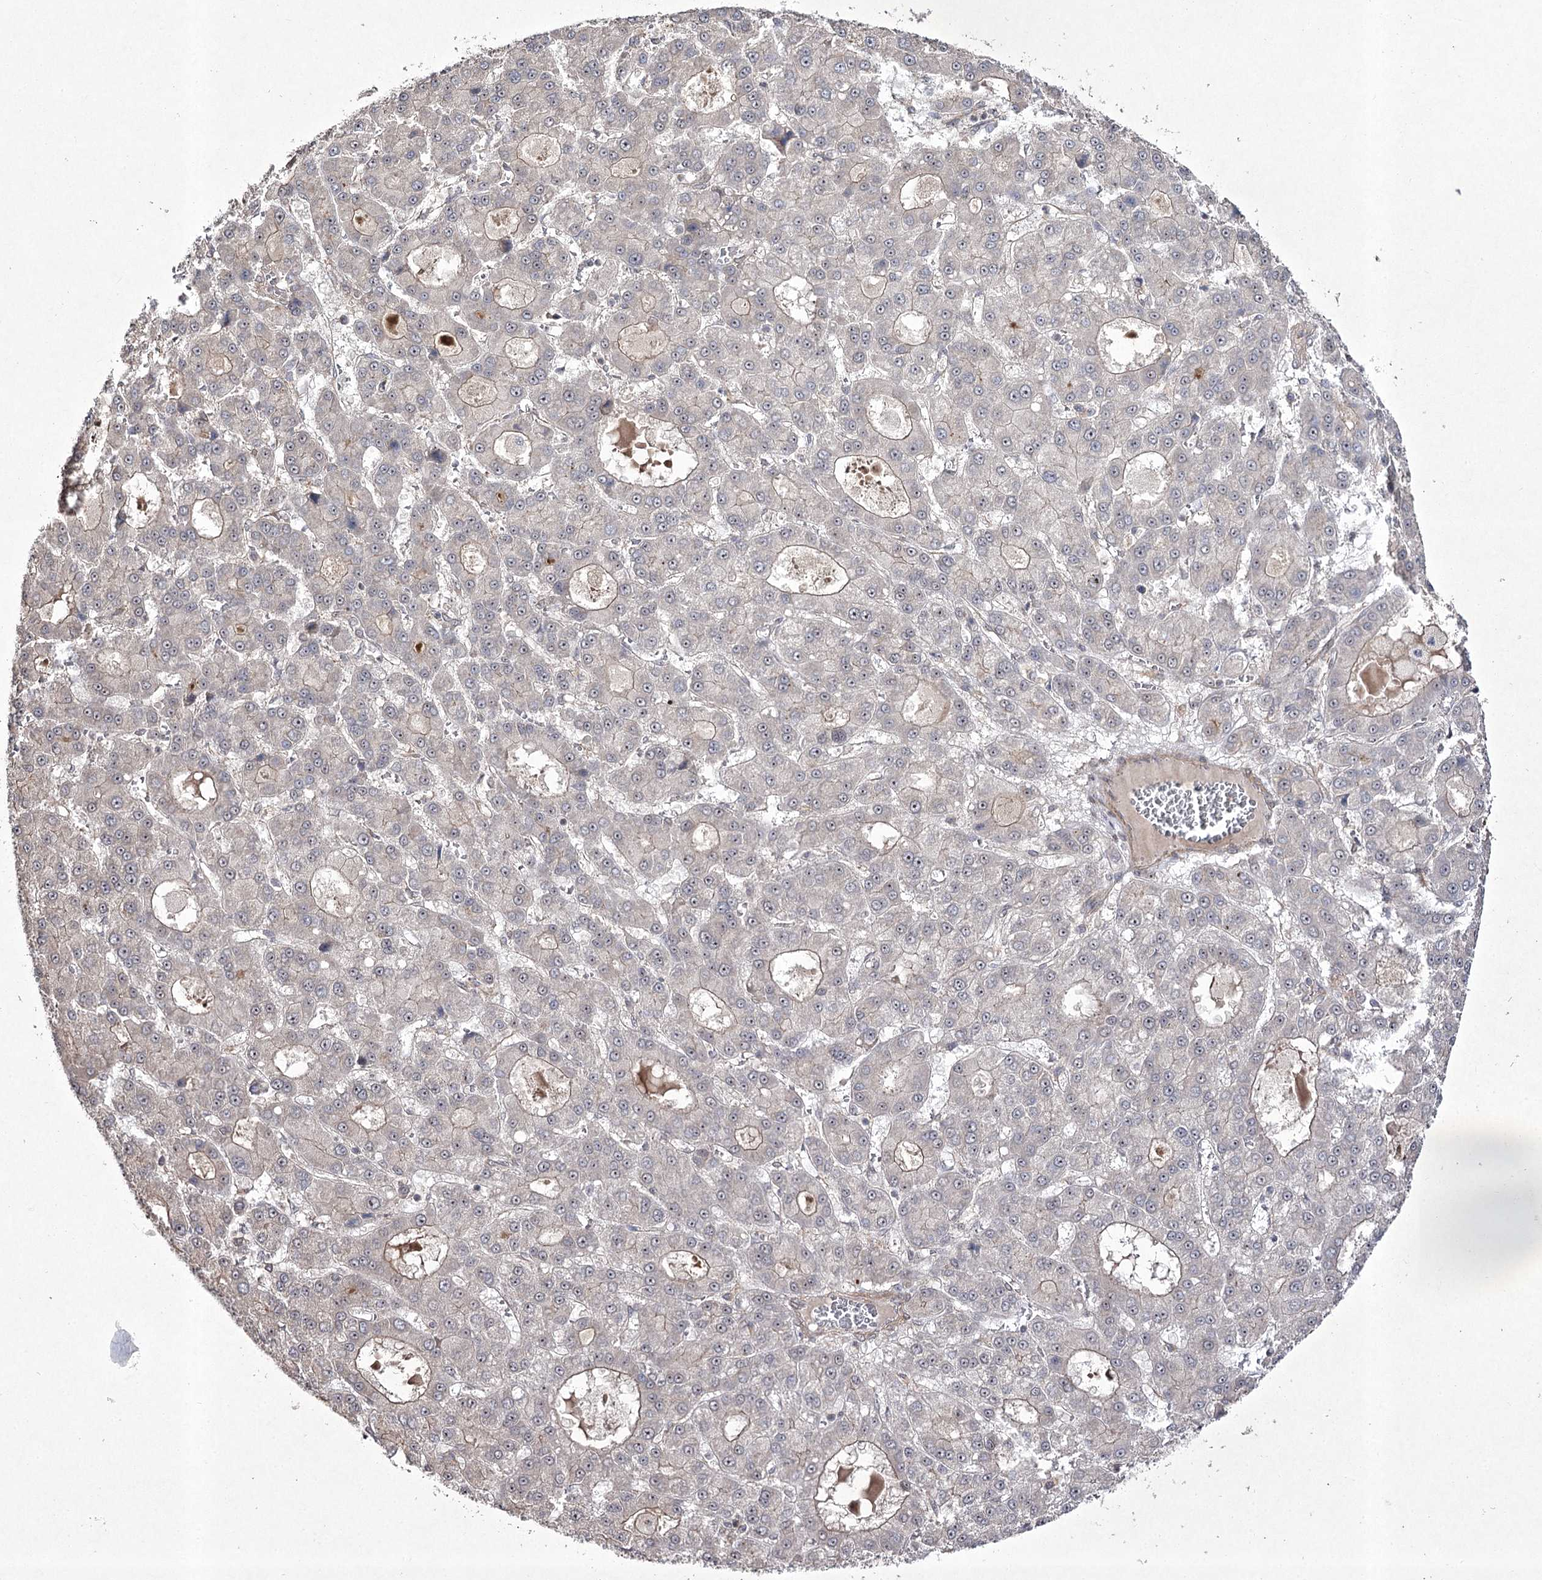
{"staining": {"intensity": "negative", "quantity": "none", "location": "none"}, "tissue": "liver cancer", "cell_type": "Tumor cells", "image_type": "cancer", "snomed": [{"axis": "morphology", "description": "Carcinoma, Hepatocellular, NOS"}, {"axis": "topography", "description": "Liver"}], "caption": "Liver hepatocellular carcinoma stained for a protein using IHC displays no expression tumor cells.", "gene": "CCDC59", "patient": {"sex": "male", "age": 70}}